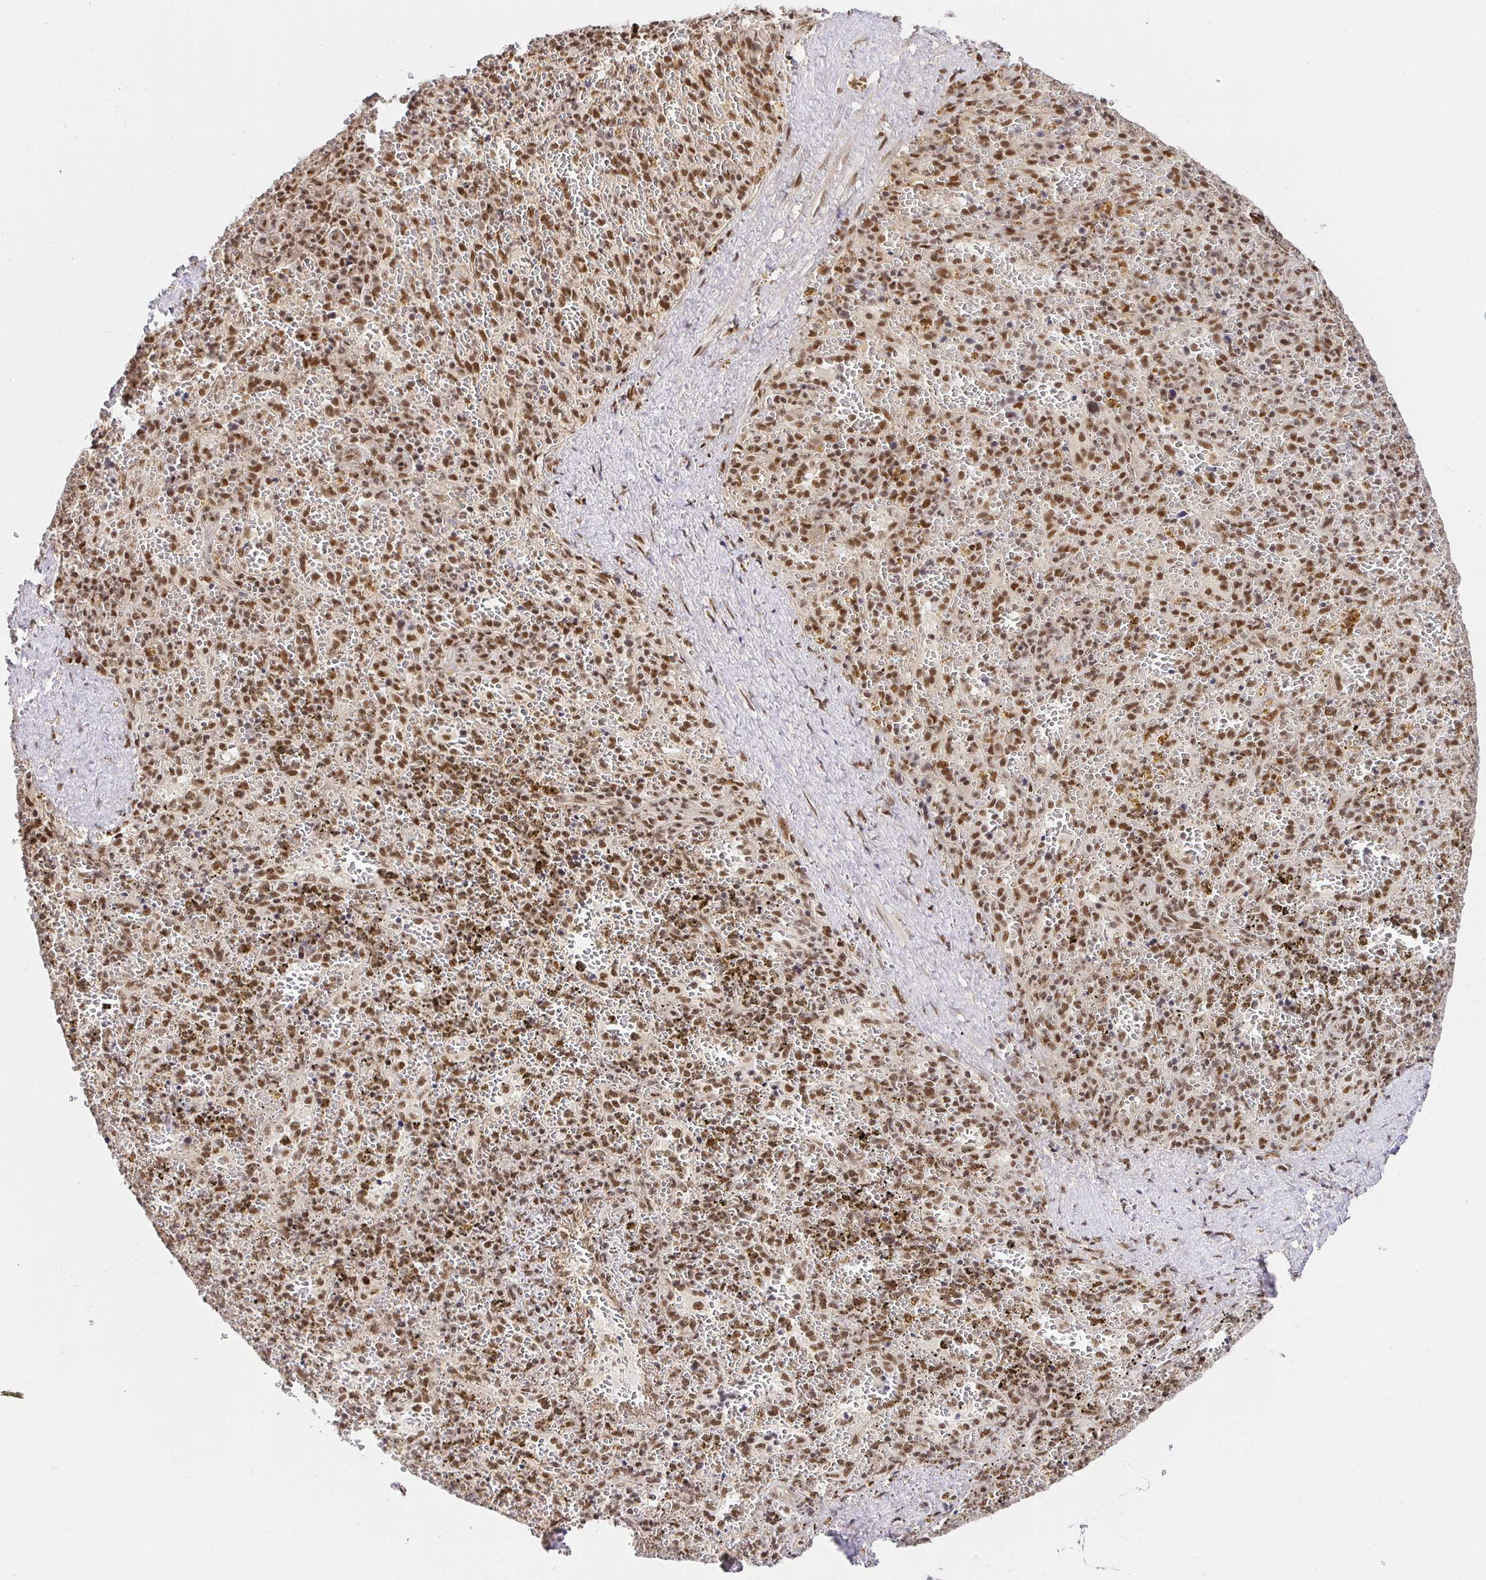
{"staining": {"intensity": "strong", "quantity": "25%-75%", "location": "nuclear"}, "tissue": "spleen", "cell_type": "Cells in red pulp", "image_type": "normal", "snomed": [{"axis": "morphology", "description": "Normal tissue, NOS"}, {"axis": "topography", "description": "Spleen"}], "caption": "Immunohistochemical staining of normal spleen shows high levels of strong nuclear staining in about 25%-75% of cells in red pulp.", "gene": "USF1", "patient": {"sex": "female", "age": 50}}